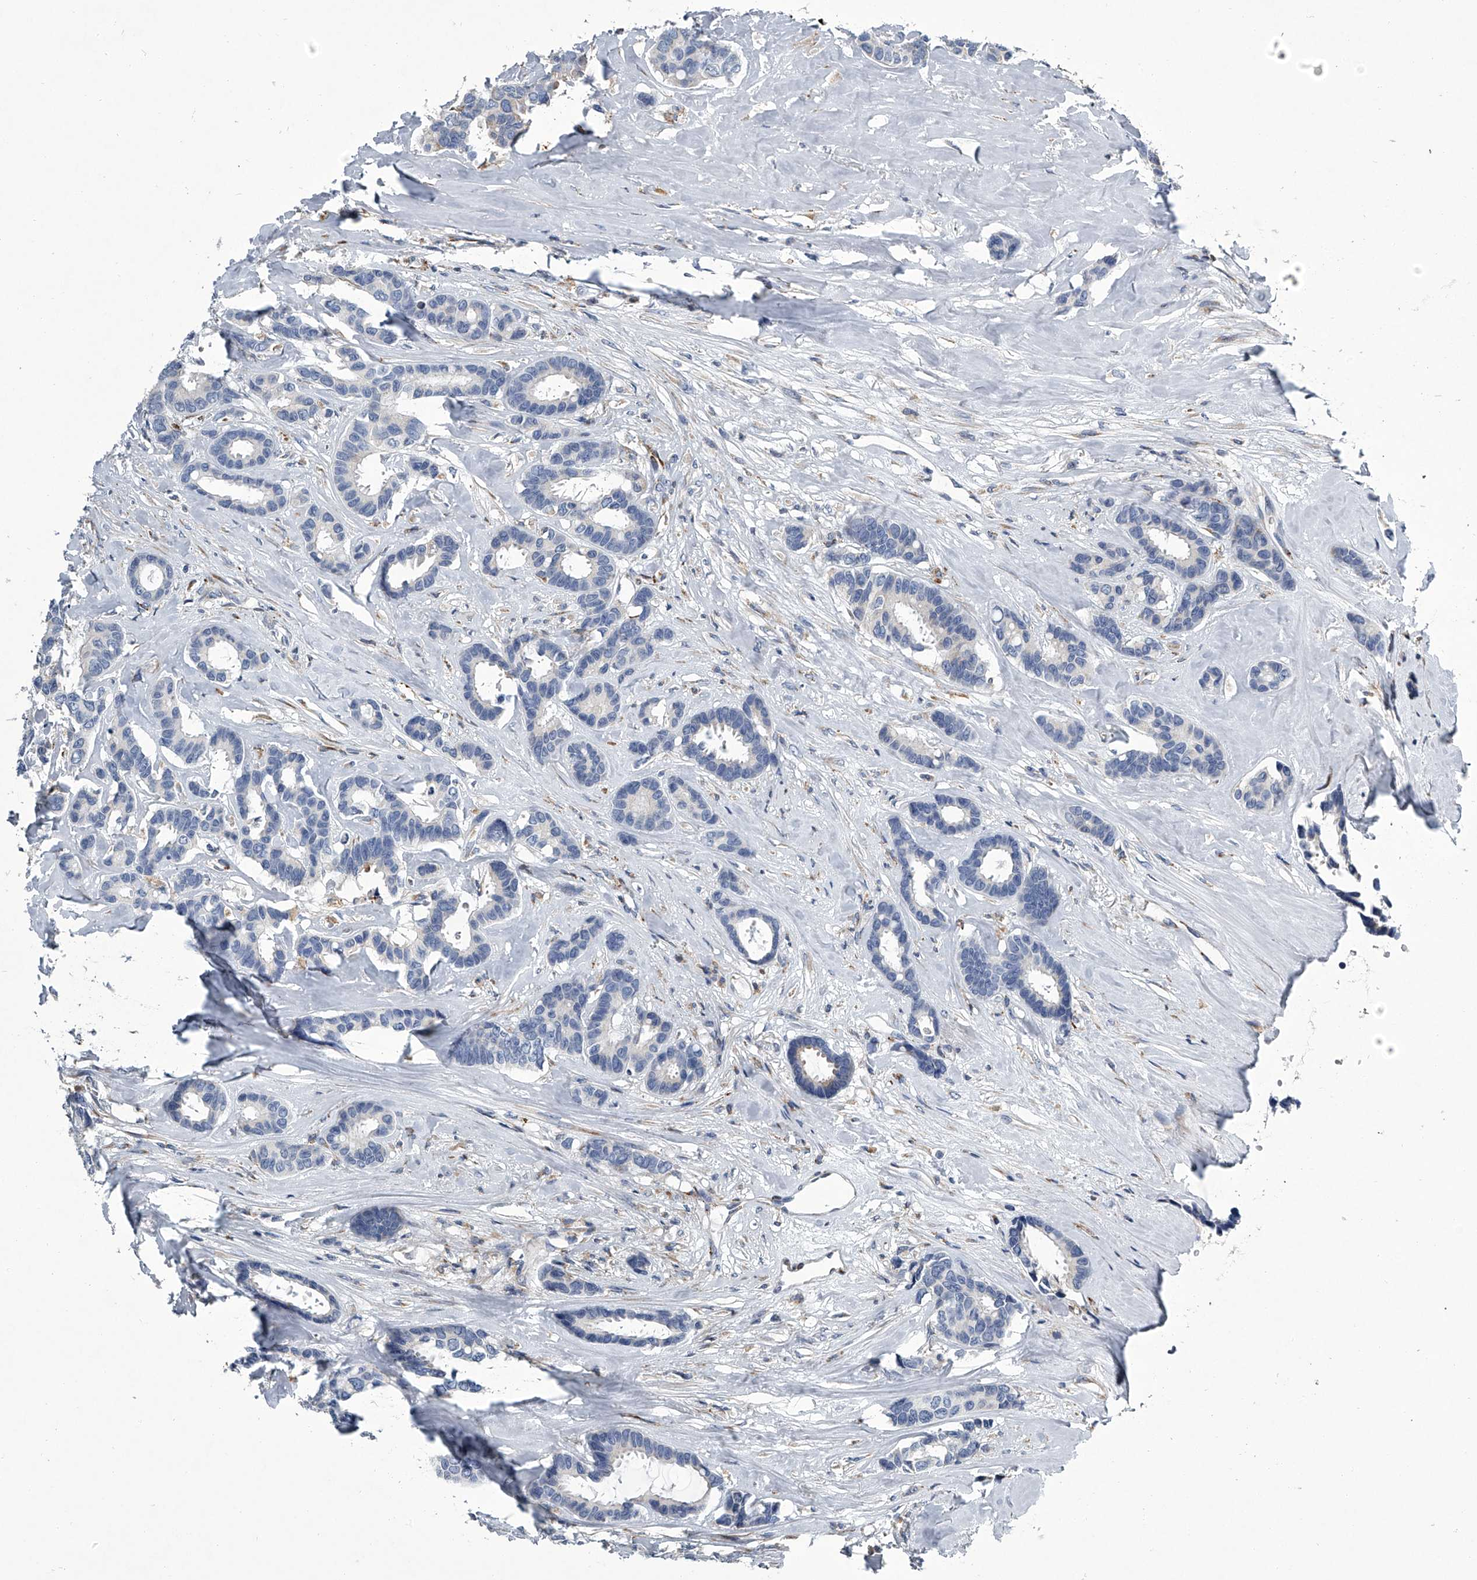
{"staining": {"intensity": "negative", "quantity": "none", "location": "none"}, "tissue": "breast cancer", "cell_type": "Tumor cells", "image_type": "cancer", "snomed": [{"axis": "morphology", "description": "Duct carcinoma"}, {"axis": "topography", "description": "Breast"}], "caption": "Breast cancer was stained to show a protein in brown. There is no significant positivity in tumor cells.", "gene": "TMEM63C", "patient": {"sex": "female", "age": 87}}